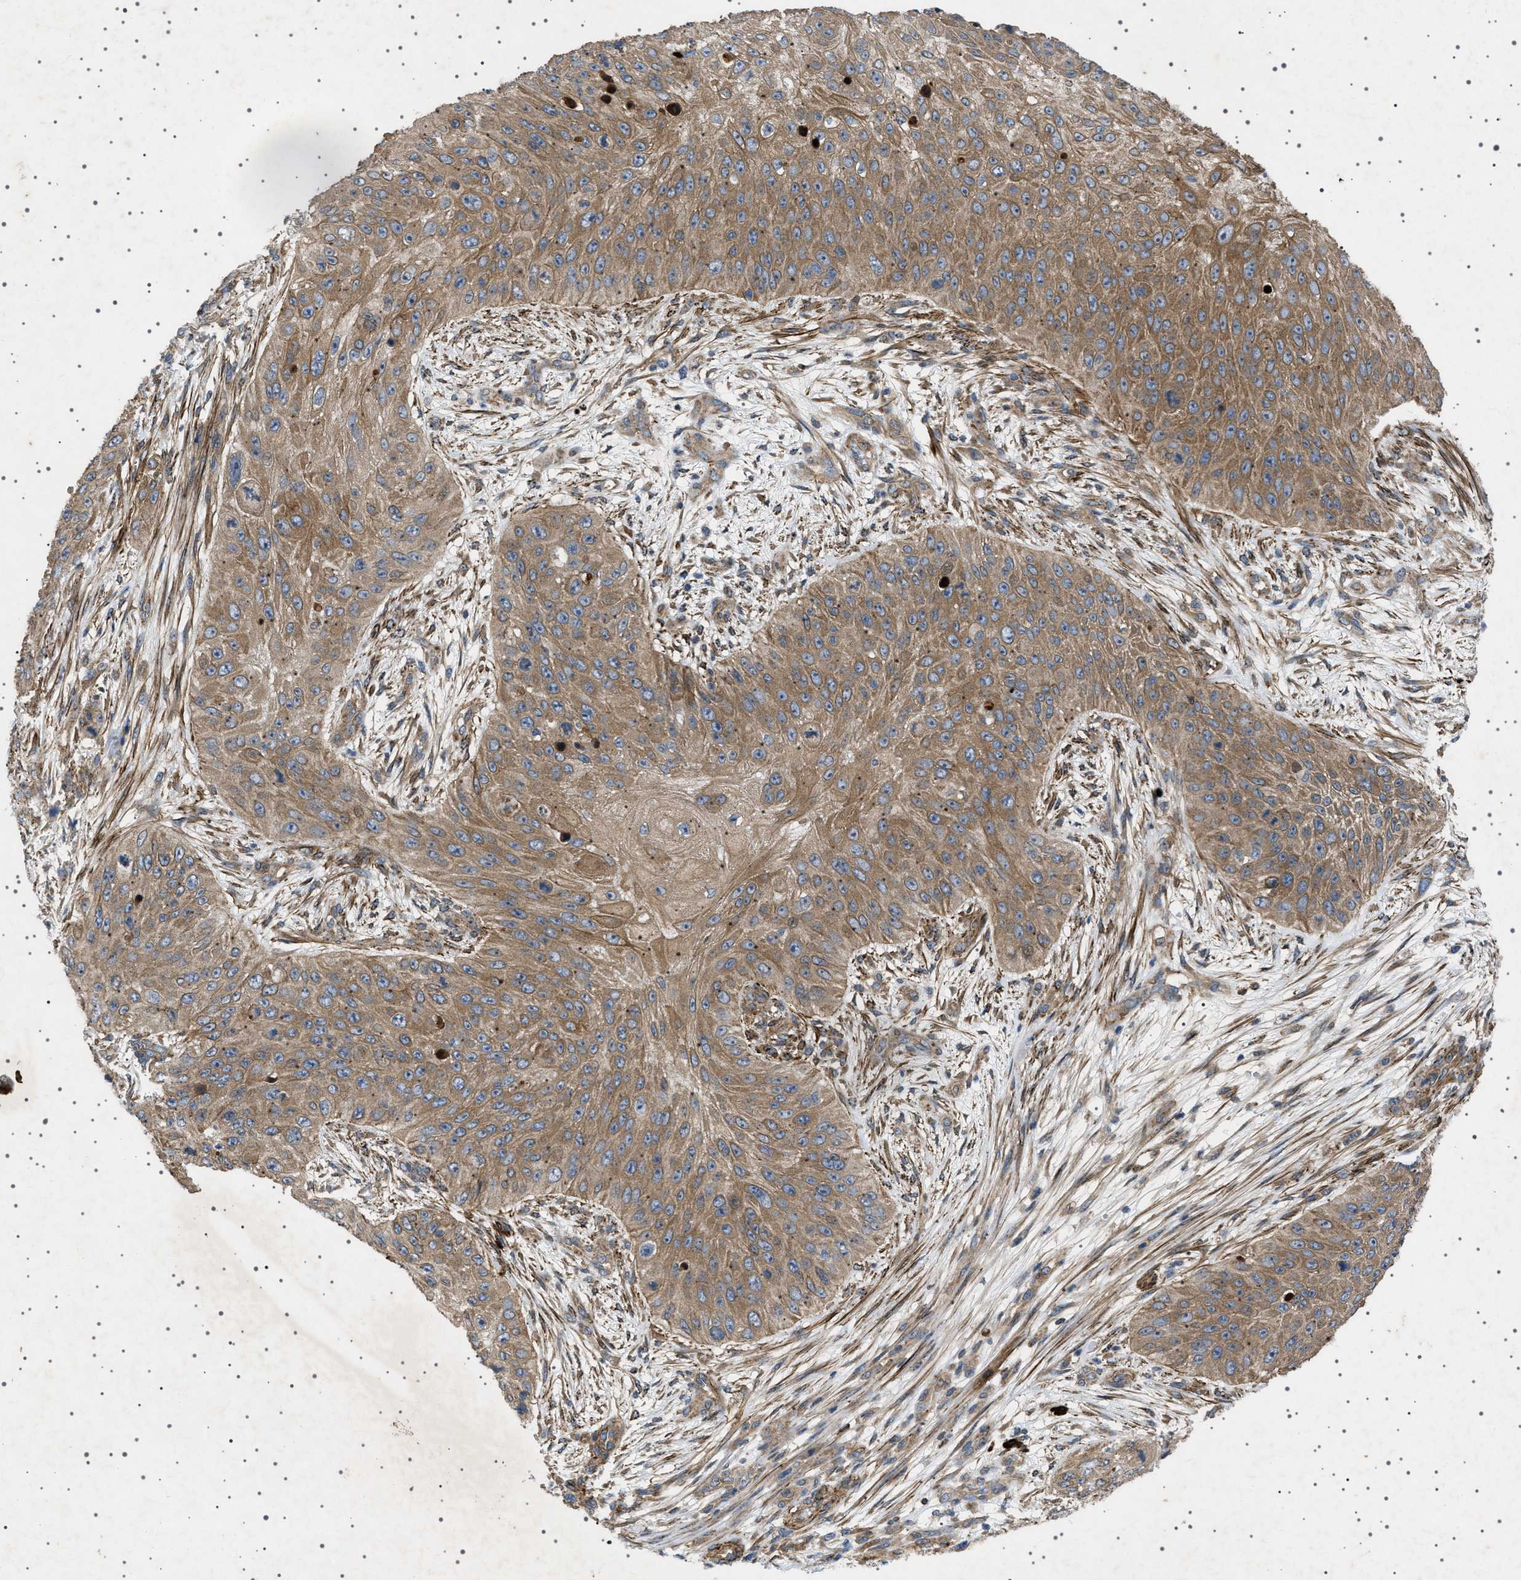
{"staining": {"intensity": "moderate", "quantity": ">75%", "location": "cytoplasmic/membranous"}, "tissue": "skin cancer", "cell_type": "Tumor cells", "image_type": "cancer", "snomed": [{"axis": "morphology", "description": "Squamous cell carcinoma, NOS"}, {"axis": "topography", "description": "Skin"}], "caption": "Moderate cytoplasmic/membranous protein staining is seen in approximately >75% of tumor cells in skin cancer.", "gene": "CCDC186", "patient": {"sex": "female", "age": 80}}